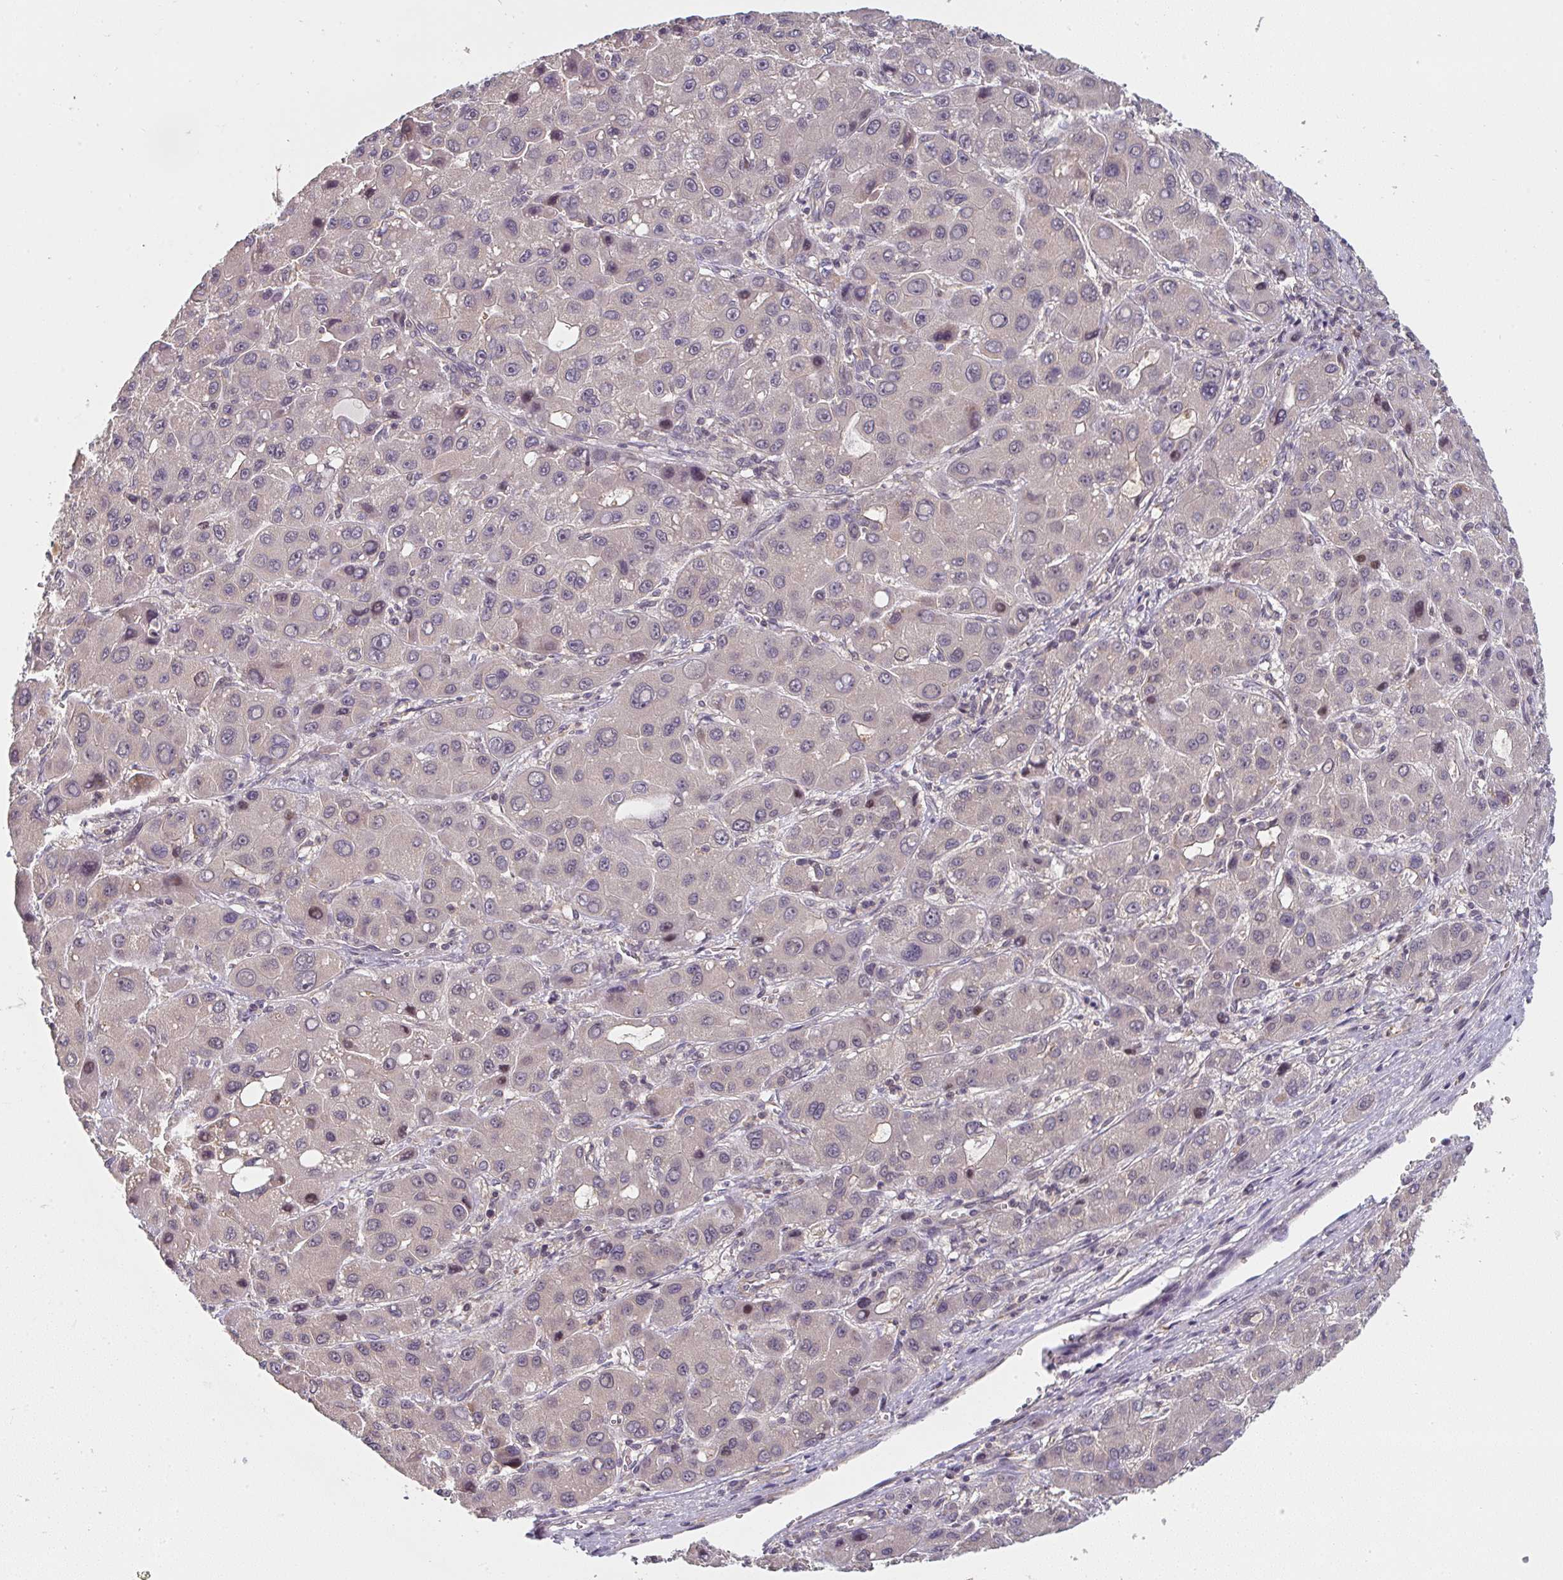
{"staining": {"intensity": "negative", "quantity": "none", "location": "none"}, "tissue": "liver cancer", "cell_type": "Tumor cells", "image_type": "cancer", "snomed": [{"axis": "morphology", "description": "Carcinoma, Hepatocellular, NOS"}, {"axis": "topography", "description": "Liver"}], "caption": "An image of human liver hepatocellular carcinoma is negative for staining in tumor cells.", "gene": "RANGRF", "patient": {"sex": "male", "age": 55}}